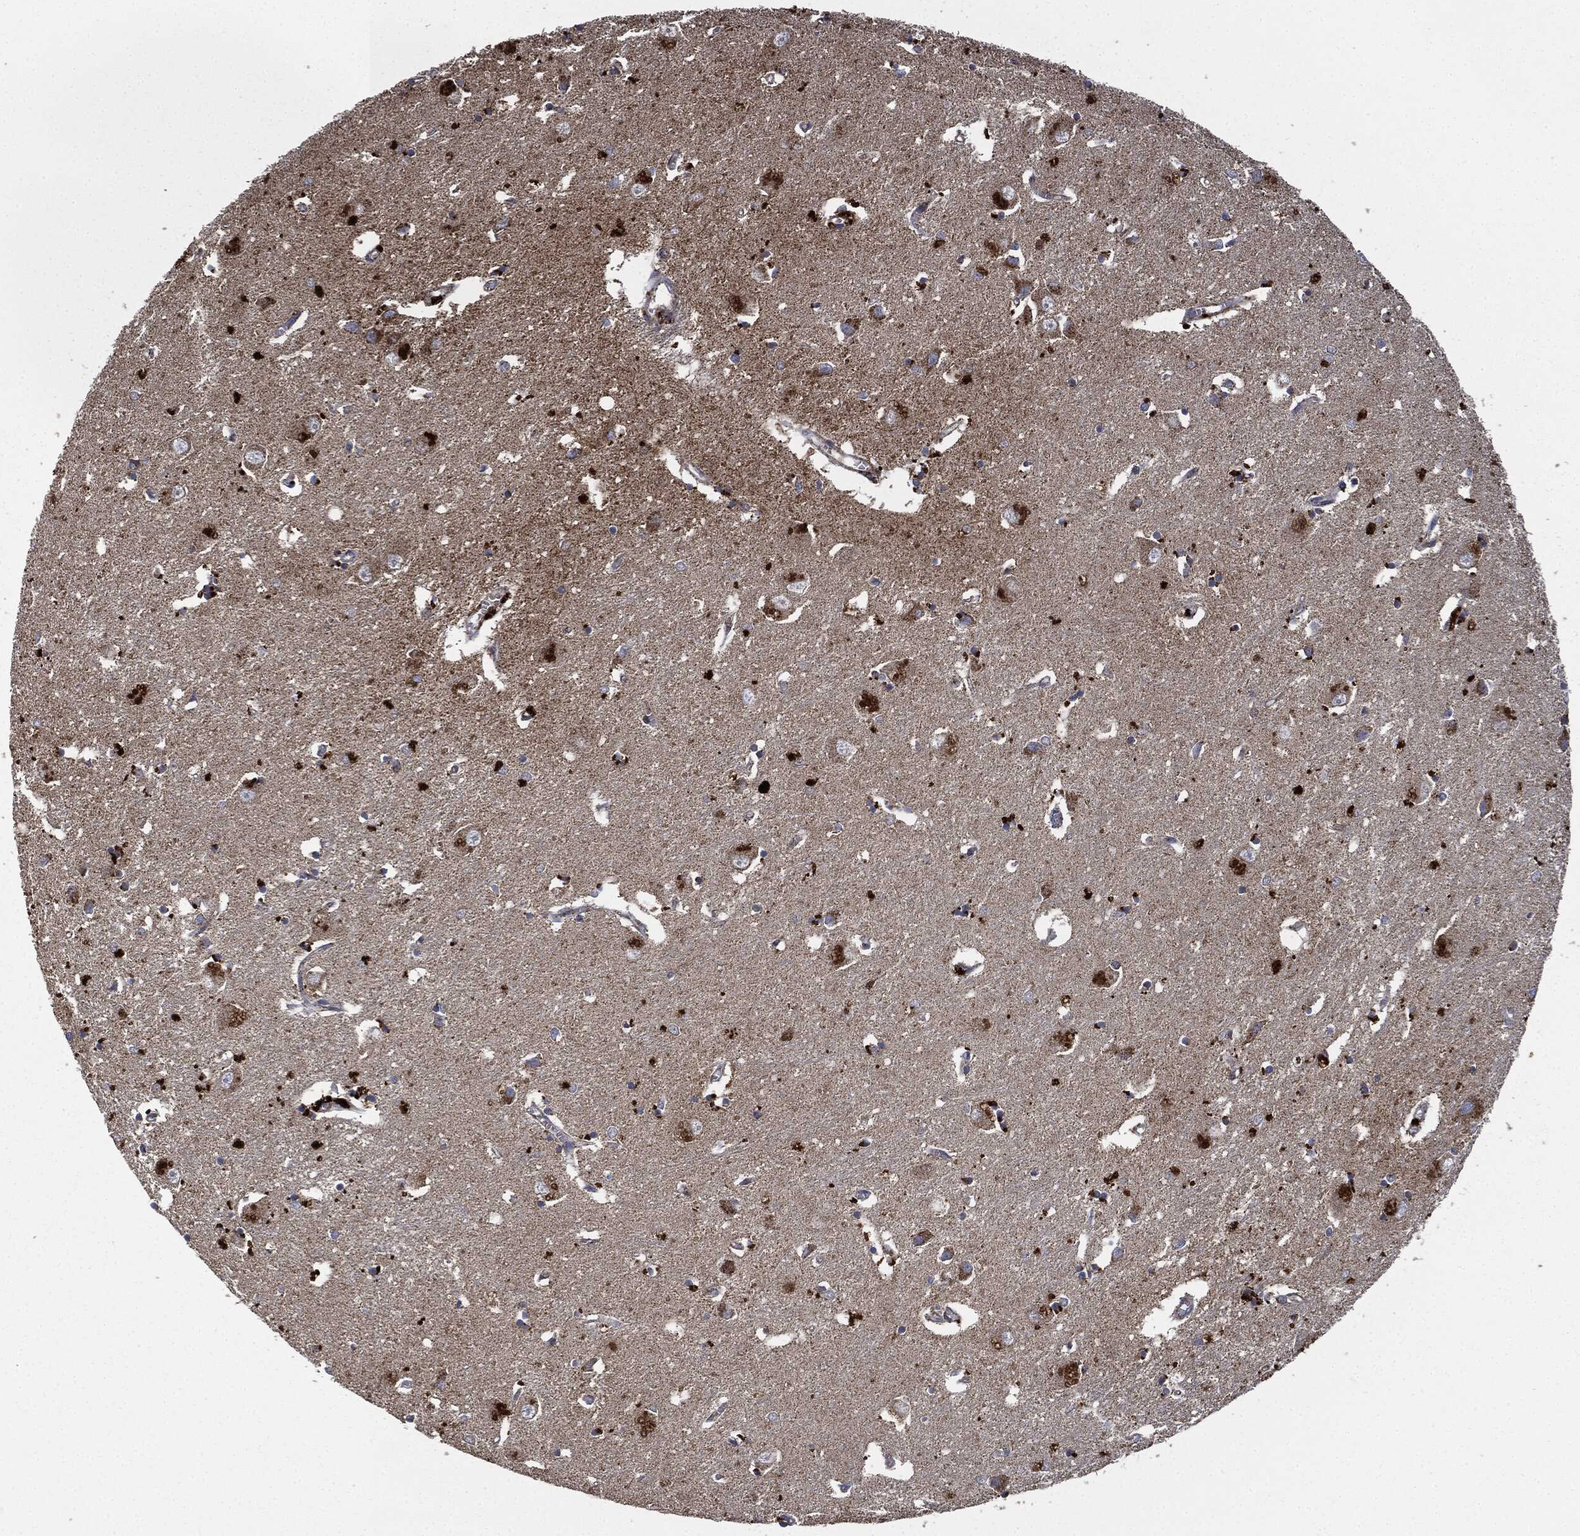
{"staining": {"intensity": "strong", "quantity": "<25%", "location": "cytoplasmic/membranous"}, "tissue": "caudate", "cell_type": "Glial cells", "image_type": "normal", "snomed": [{"axis": "morphology", "description": "Normal tissue, NOS"}, {"axis": "topography", "description": "Lateral ventricle wall"}], "caption": "Normal caudate reveals strong cytoplasmic/membranous positivity in approximately <25% of glial cells, visualized by immunohistochemistry.", "gene": "RYK", "patient": {"sex": "male", "age": 54}}